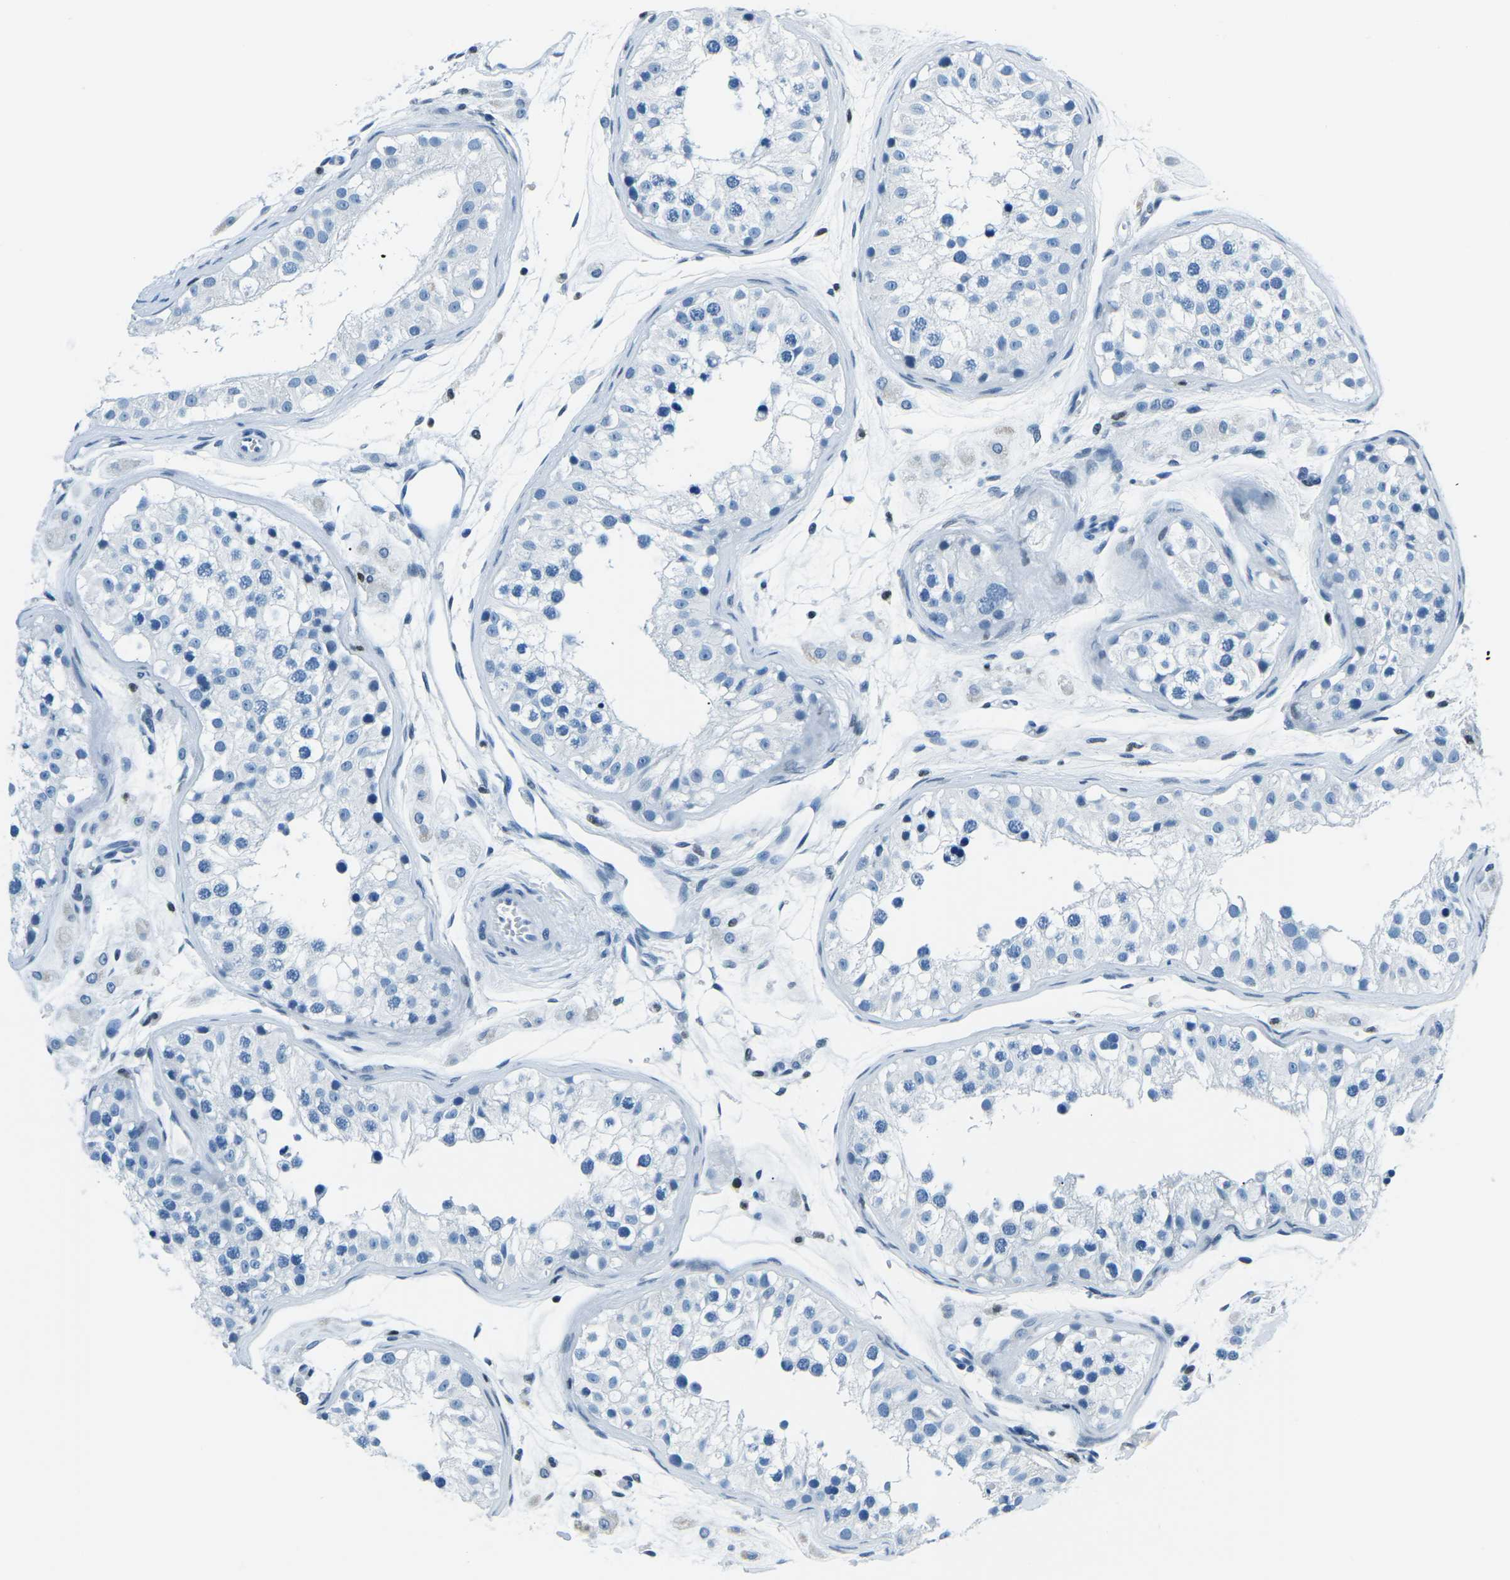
{"staining": {"intensity": "negative", "quantity": "none", "location": "none"}, "tissue": "testis", "cell_type": "Cells in seminiferous ducts", "image_type": "normal", "snomed": [{"axis": "morphology", "description": "Normal tissue, NOS"}, {"axis": "morphology", "description": "Adenocarcinoma, metastatic, NOS"}, {"axis": "topography", "description": "Testis"}], "caption": "Immunohistochemistry (IHC) photomicrograph of unremarkable human testis stained for a protein (brown), which reveals no positivity in cells in seminiferous ducts.", "gene": "CELF2", "patient": {"sex": "male", "age": 26}}